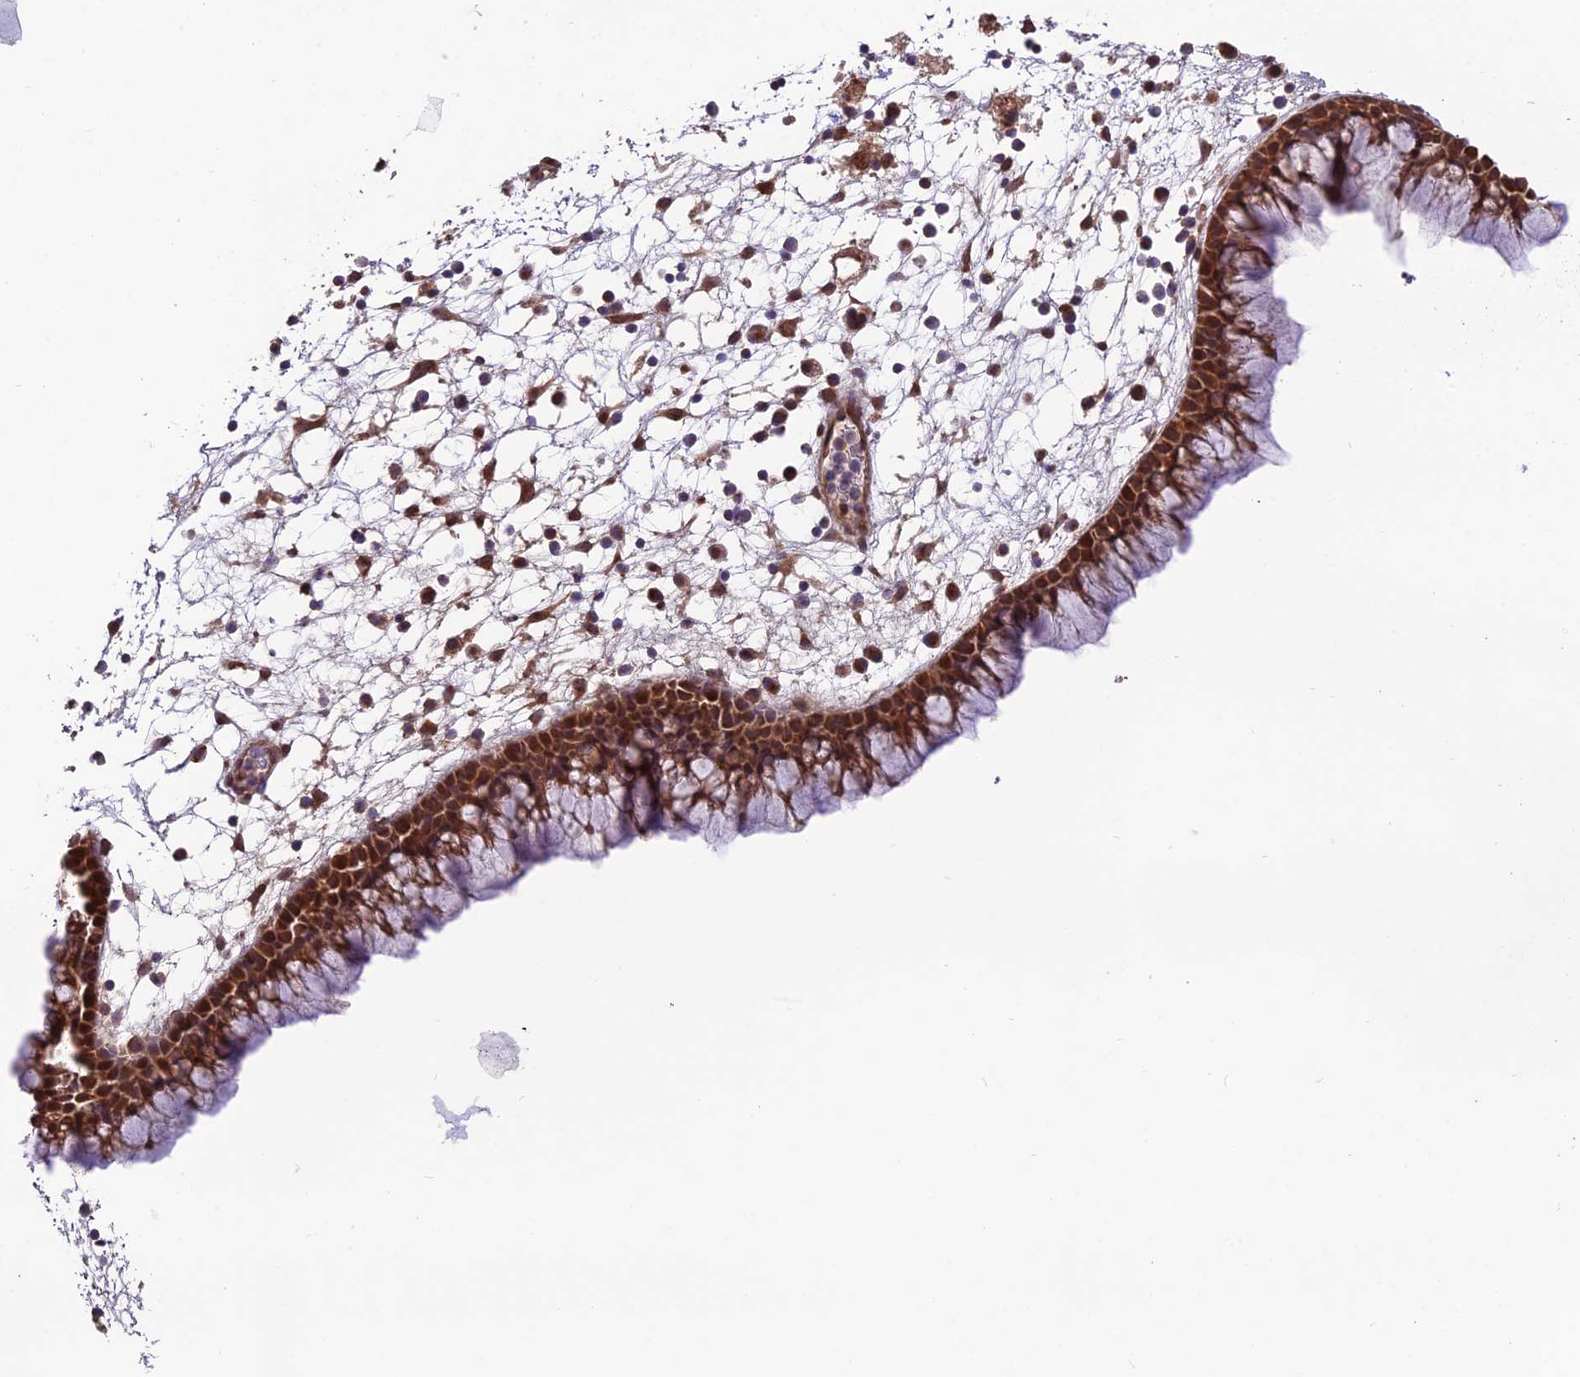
{"staining": {"intensity": "strong", "quantity": ">75%", "location": "cytoplasmic/membranous,nuclear"}, "tissue": "nasopharynx", "cell_type": "Respiratory epithelial cells", "image_type": "normal", "snomed": [{"axis": "morphology", "description": "Normal tissue, NOS"}, {"axis": "morphology", "description": "Inflammation, NOS"}, {"axis": "morphology", "description": "Malignant melanoma, Metastatic site"}, {"axis": "topography", "description": "Nasopharynx"}], "caption": "Unremarkable nasopharynx shows strong cytoplasmic/membranous,nuclear staining in about >75% of respiratory epithelial cells.", "gene": "CYP2R1", "patient": {"sex": "male", "age": 70}}